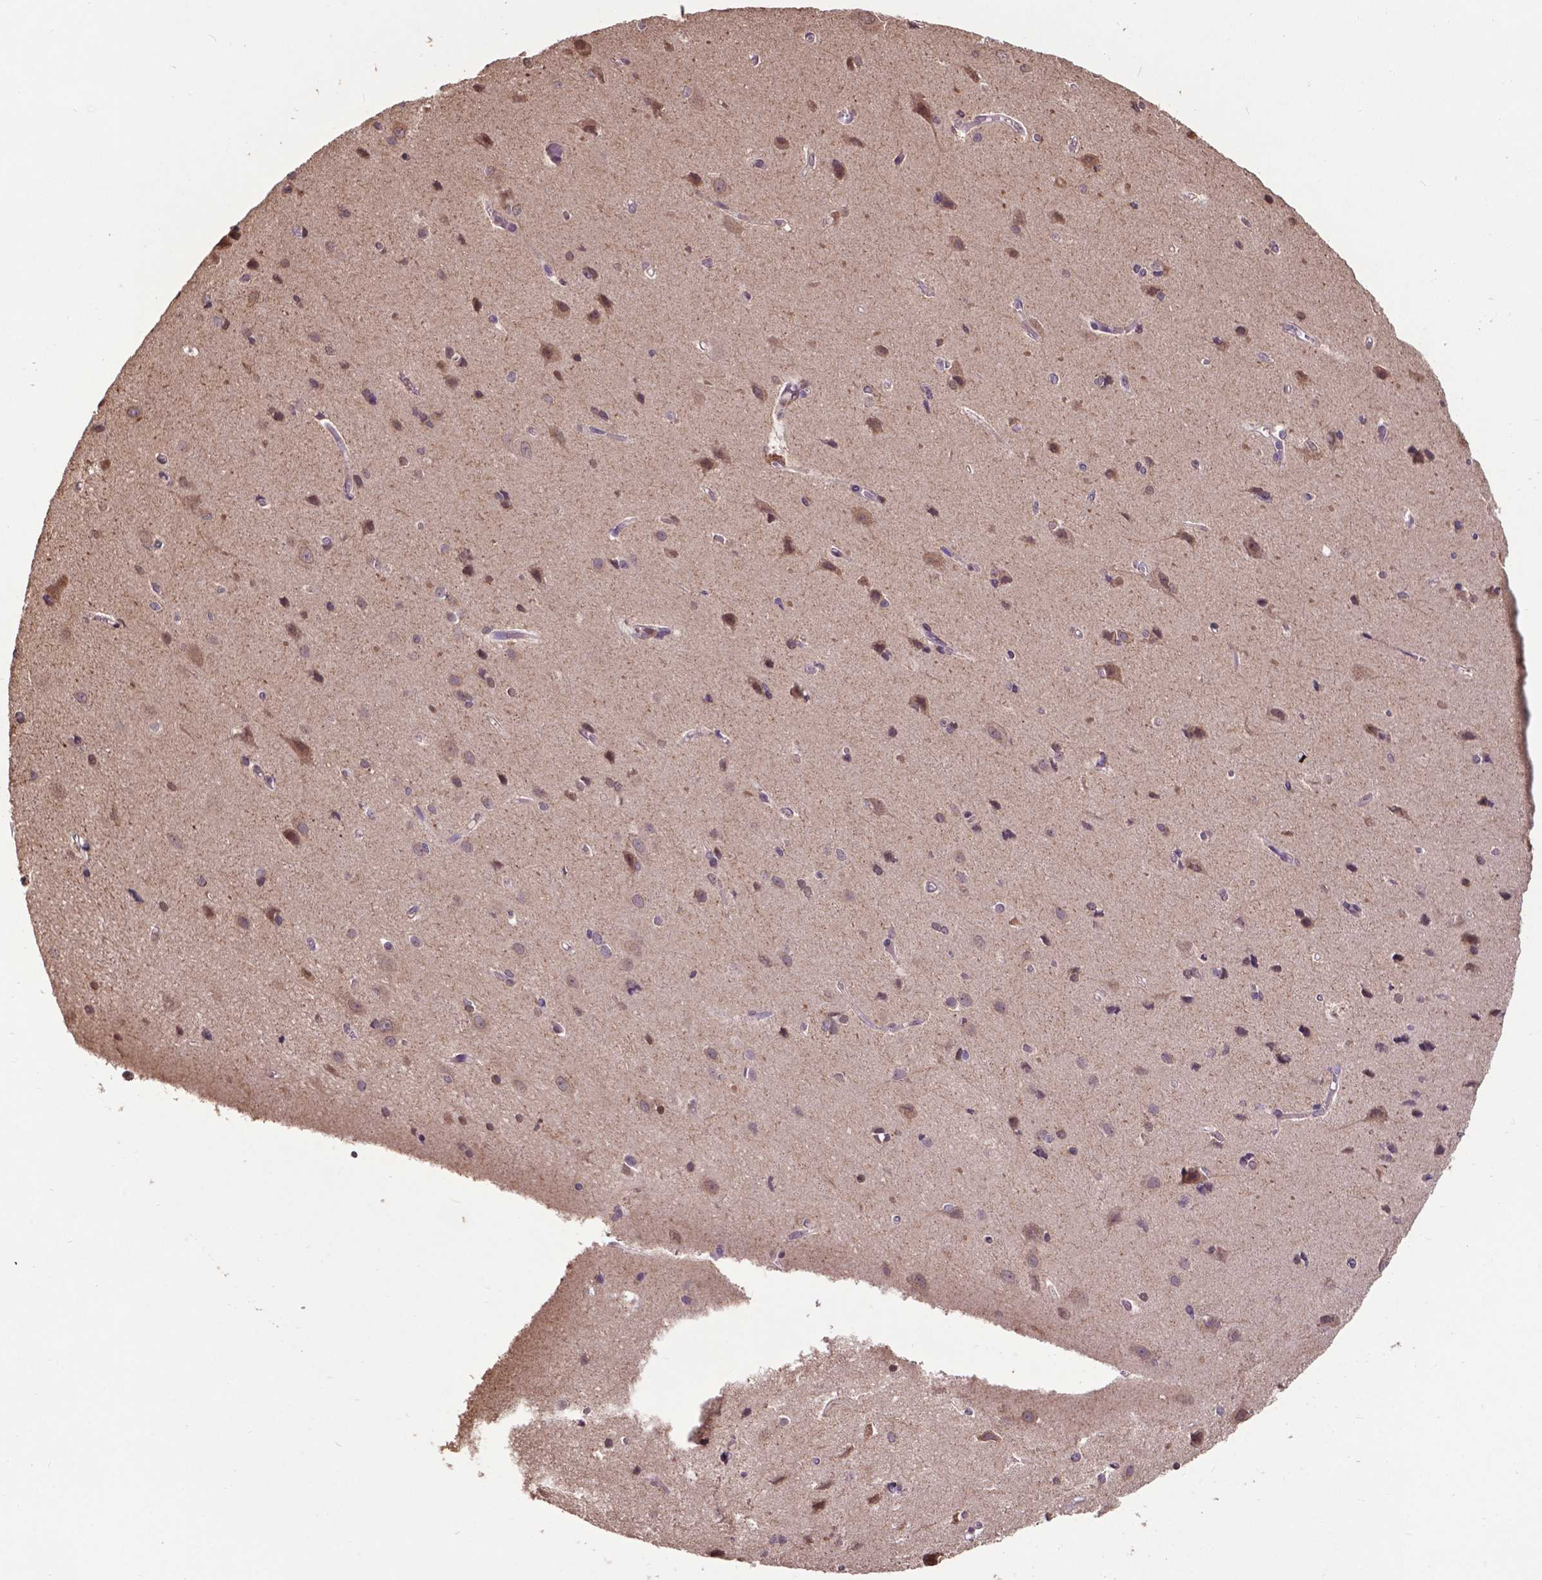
{"staining": {"intensity": "negative", "quantity": "none", "location": "none"}, "tissue": "cerebral cortex", "cell_type": "Endothelial cells", "image_type": "normal", "snomed": [{"axis": "morphology", "description": "Normal tissue, NOS"}, {"axis": "topography", "description": "Cerebral cortex"}], "caption": "IHC of benign human cerebral cortex shows no staining in endothelial cells.", "gene": "GLRA2", "patient": {"sex": "male", "age": 37}}